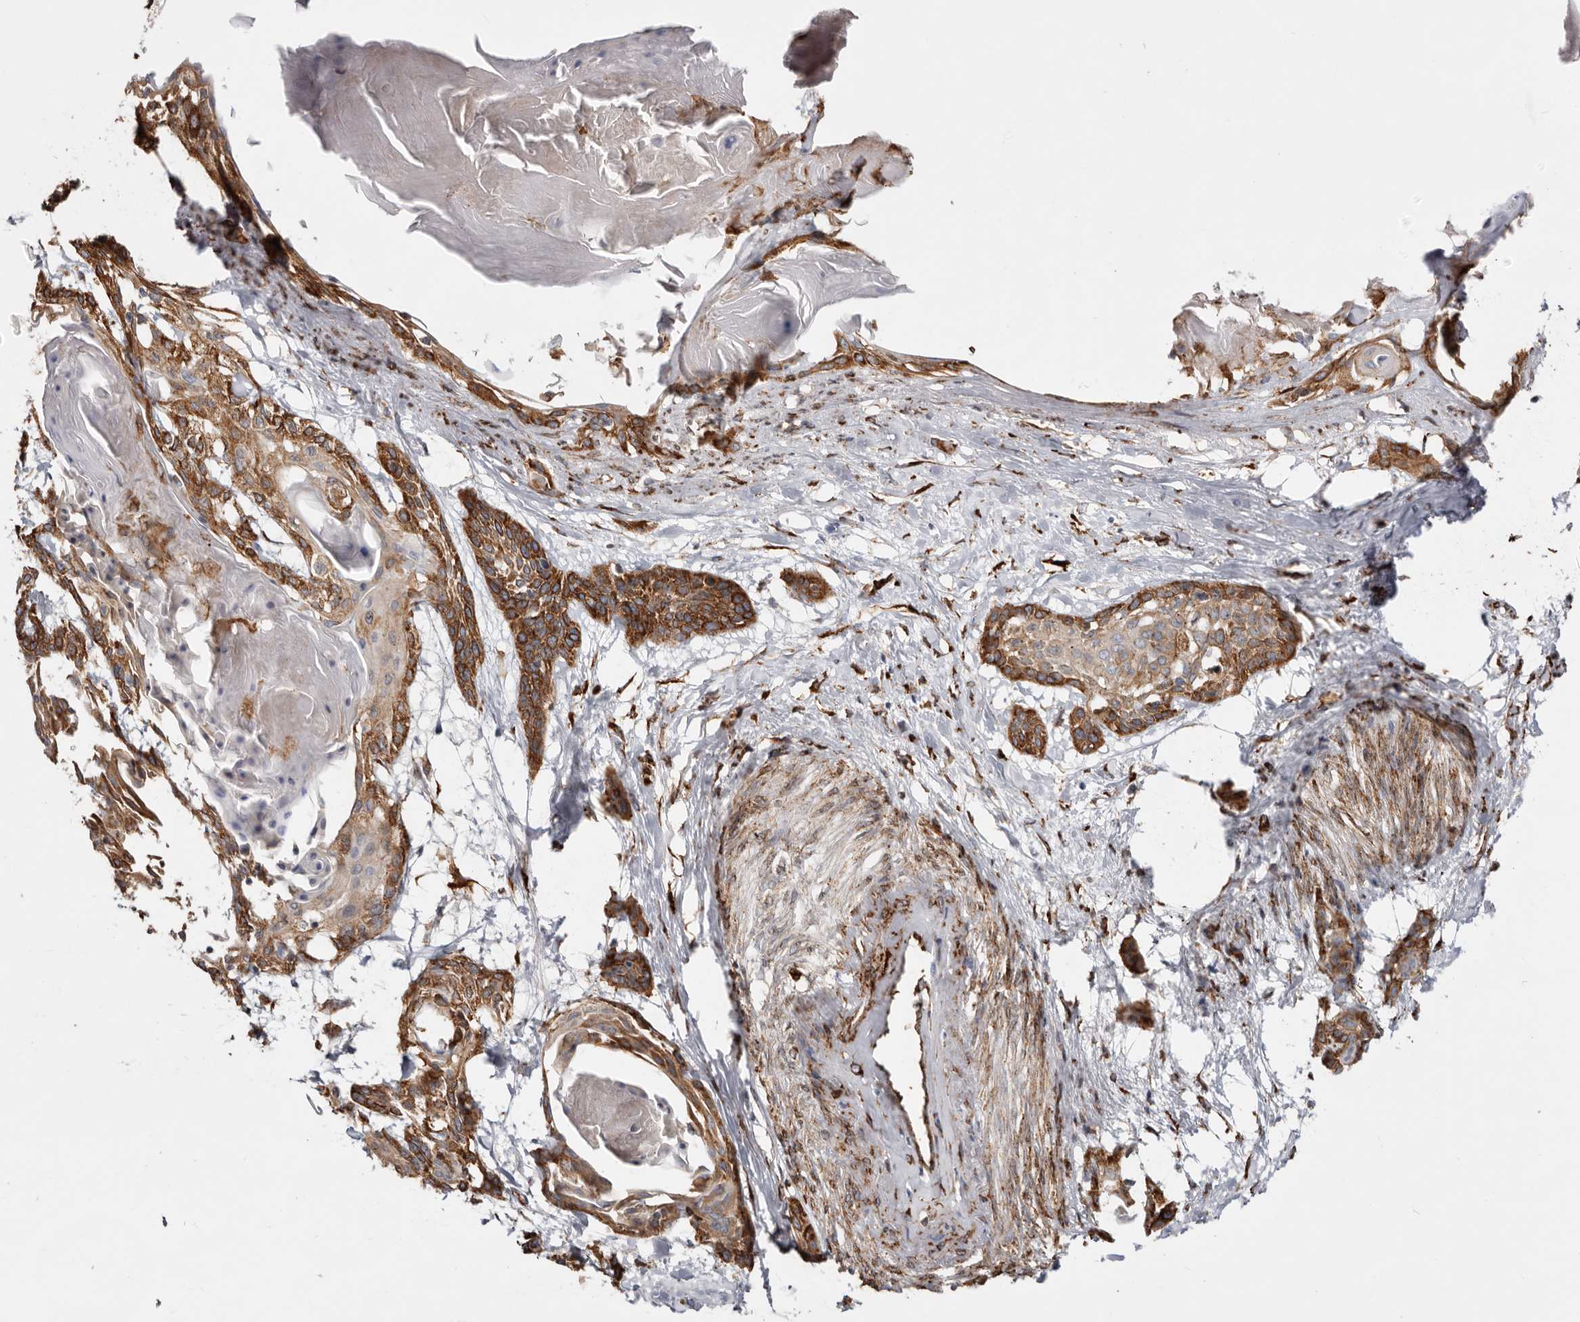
{"staining": {"intensity": "strong", "quantity": ">75%", "location": "cytoplasmic/membranous"}, "tissue": "cervical cancer", "cell_type": "Tumor cells", "image_type": "cancer", "snomed": [{"axis": "morphology", "description": "Squamous cell carcinoma, NOS"}, {"axis": "topography", "description": "Cervix"}], "caption": "Strong cytoplasmic/membranous protein expression is seen in approximately >75% of tumor cells in cervical cancer (squamous cell carcinoma).", "gene": "SEMA3E", "patient": {"sex": "female", "age": 57}}